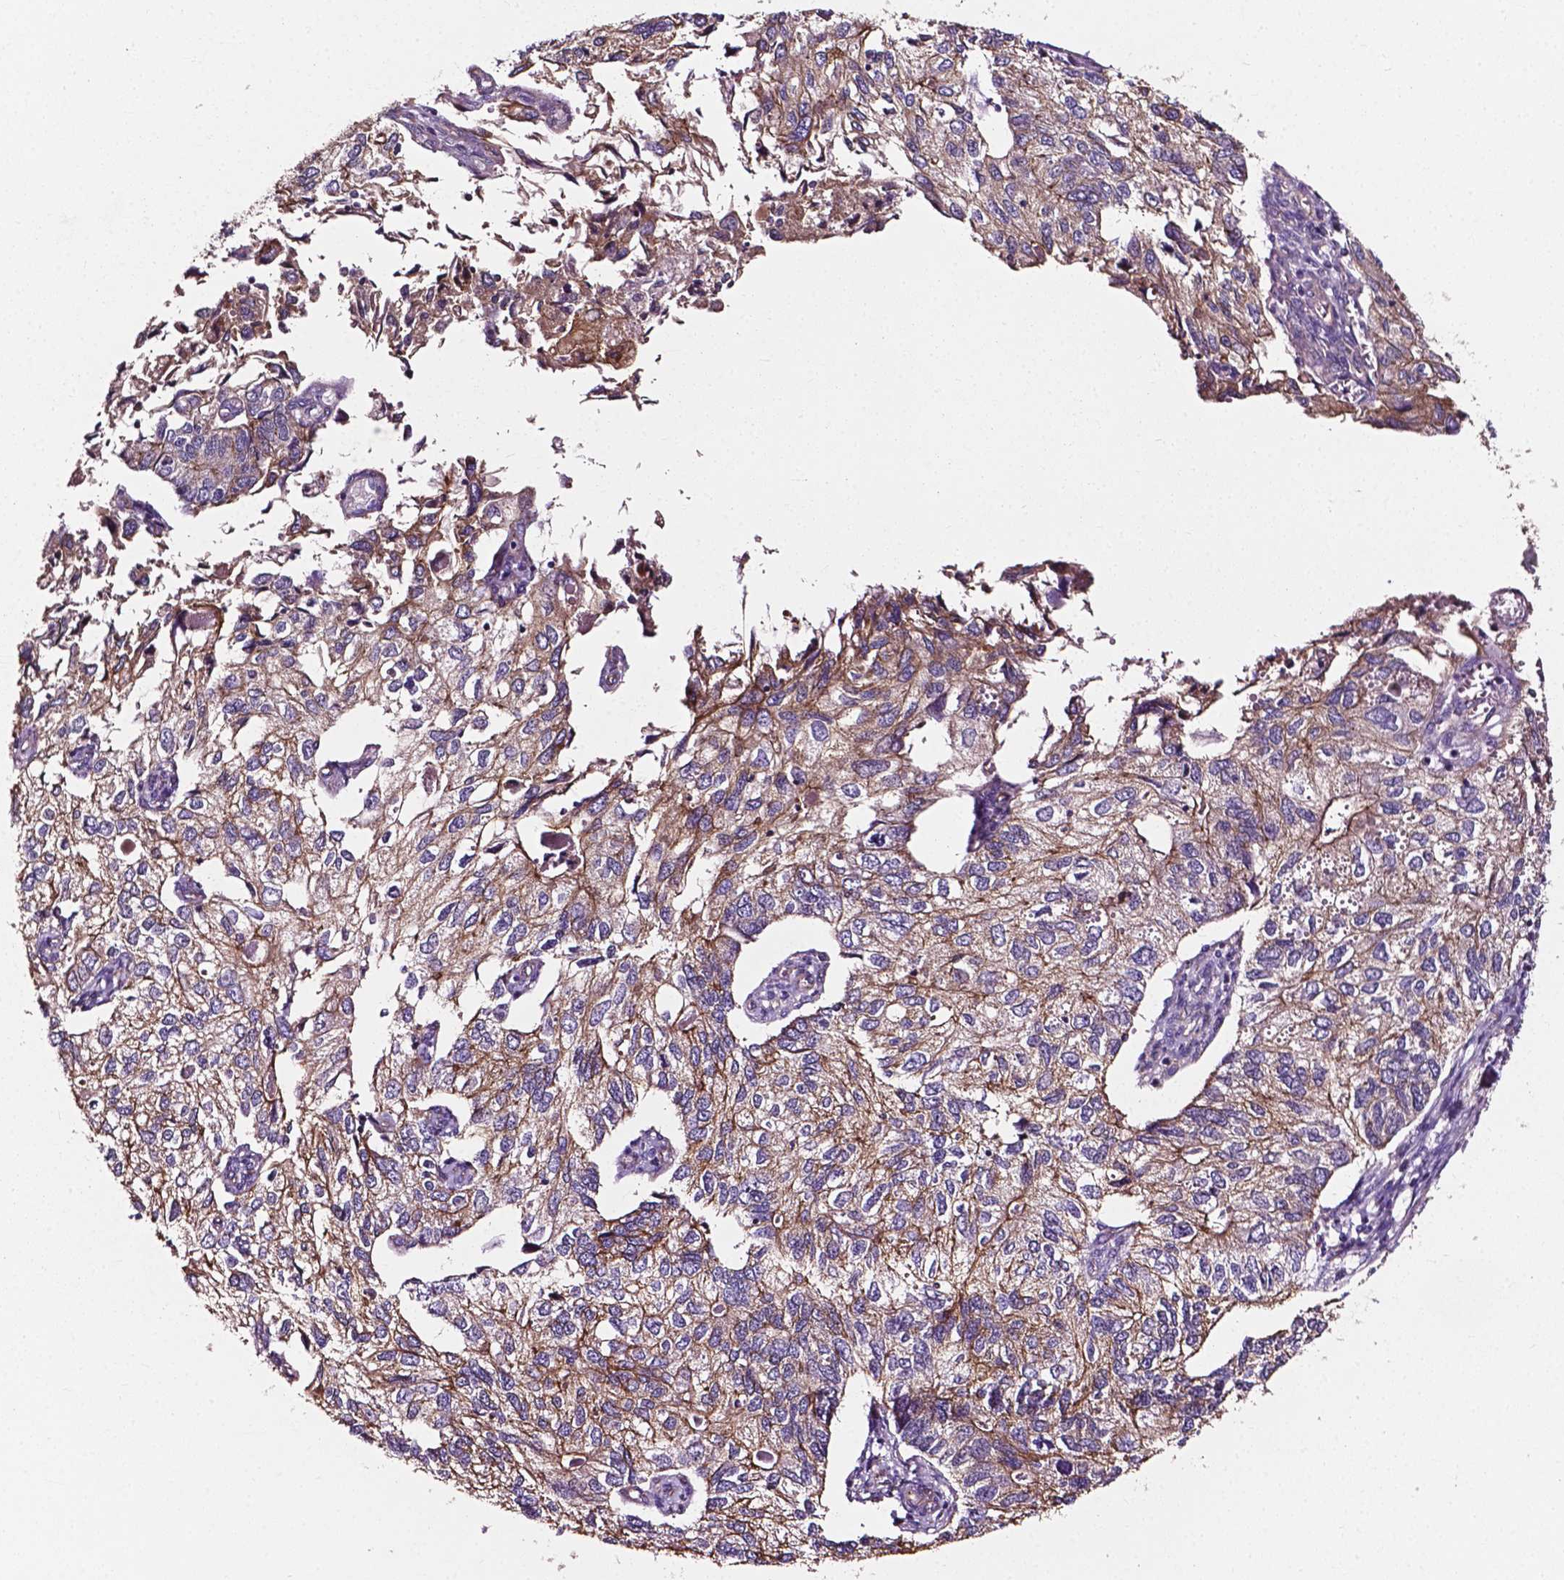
{"staining": {"intensity": "weak", "quantity": ">75%", "location": "cytoplasmic/membranous"}, "tissue": "endometrial cancer", "cell_type": "Tumor cells", "image_type": "cancer", "snomed": [{"axis": "morphology", "description": "Carcinoma, NOS"}, {"axis": "topography", "description": "Uterus"}], "caption": "An image showing weak cytoplasmic/membranous staining in about >75% of tumor cells in endometrial cancer, as visualized by brown immunohistochemical staining.", "gene": "ATG16L1", "patient": {"sex": "female", "age": 76}}